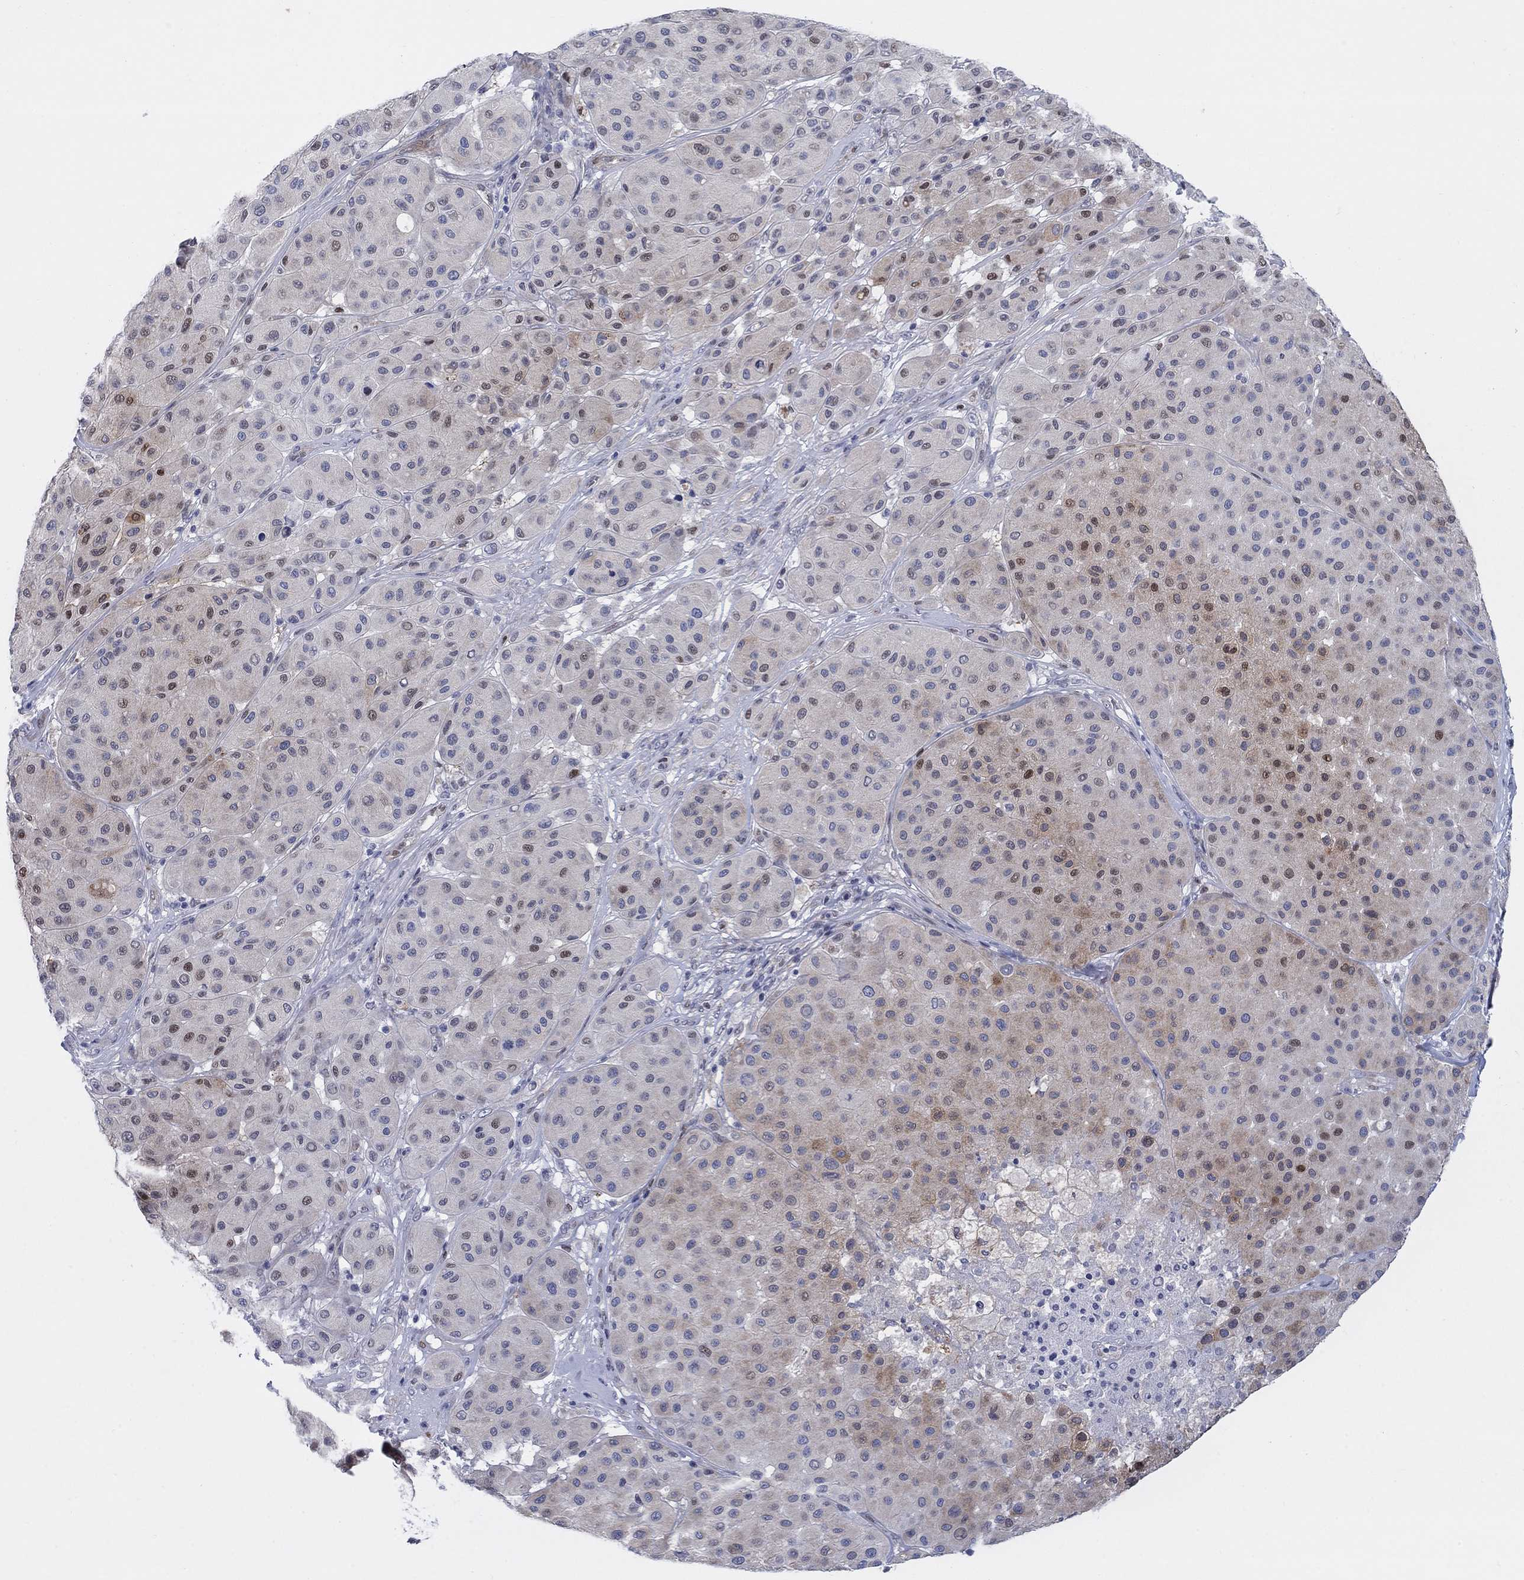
{"staining": {"intensity": "strong", "quantity": "<25%", "location": "nuclear"}, "tissue": "melanoma", "cell_type": "Tumor cells", "image_type": "cancer", "snomed": [{"axis": "morphology", "description": "Malignant melanoma, Metastatic site"}, {"axis": "topography", "description": "Smooth muscle"}], "caption": "The immunohistochemical stain shows strong nuclear positivity in tumor cells of malignant melanoma (metastatic site) tissue.", "gene": "MYO3A", "patient": {"sex": "male", "age": 41}}